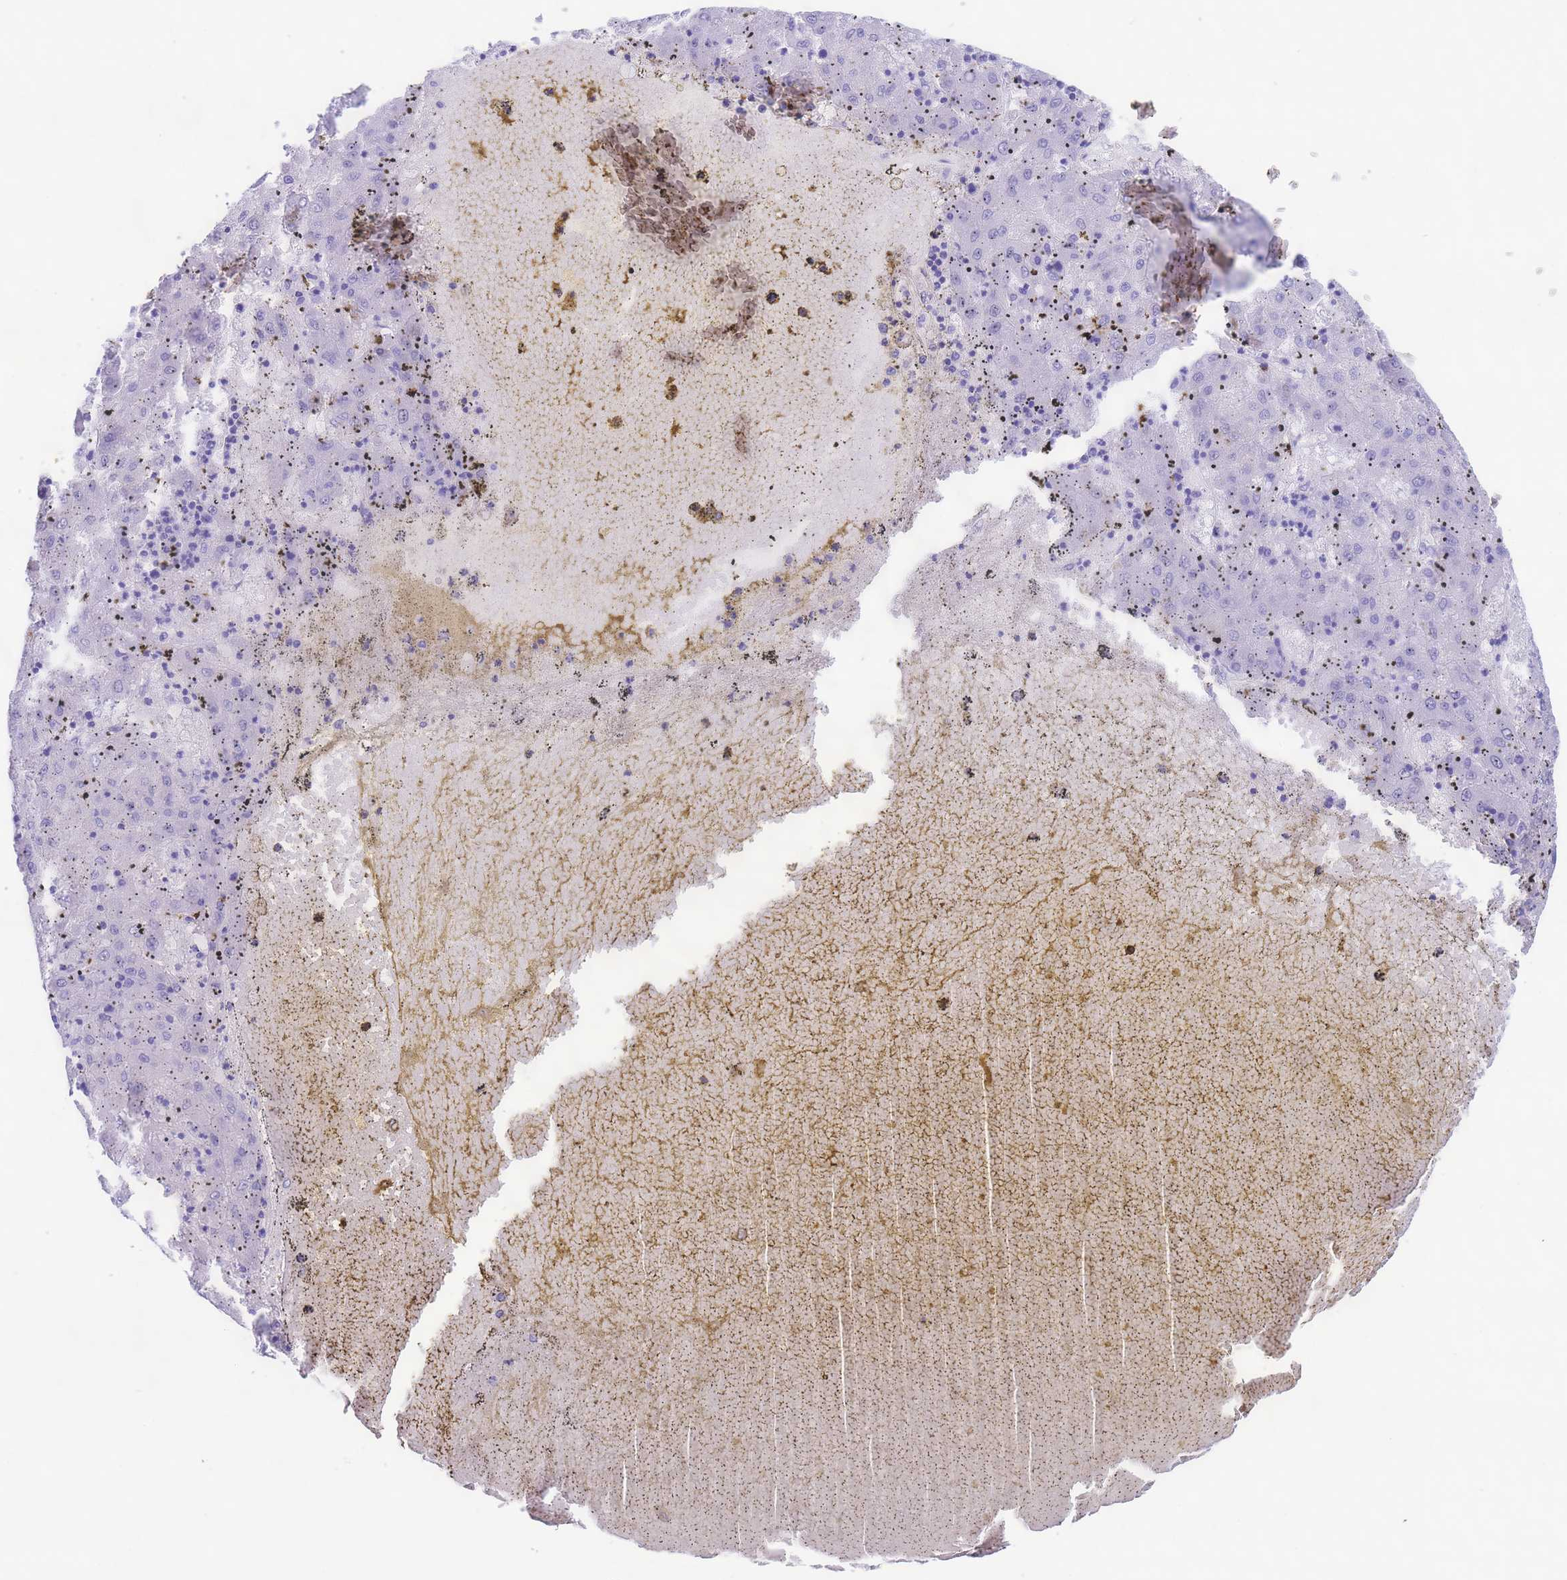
{"staining": {"intensity": "negative", "quantity": "none", "location": "none"}, "tissue": "liver cancer", "cell_type": "Tumor cells", "image_type": "cancer", "snomed": [{"axis": "morphology", "description": "Carcinoma, Hepatocellular, NOS"}, {"axis": "topography", "description": "Liver"}], "caption": "High magnification brightfield microscopy of hepatocellular carcinoma (liver) stained with DAB (brown) and counterstained with hematoxylin (blue): tumor cells show no significant expression.", "gene": "USP38", "patient": {"sex": "male", "age": 72}}